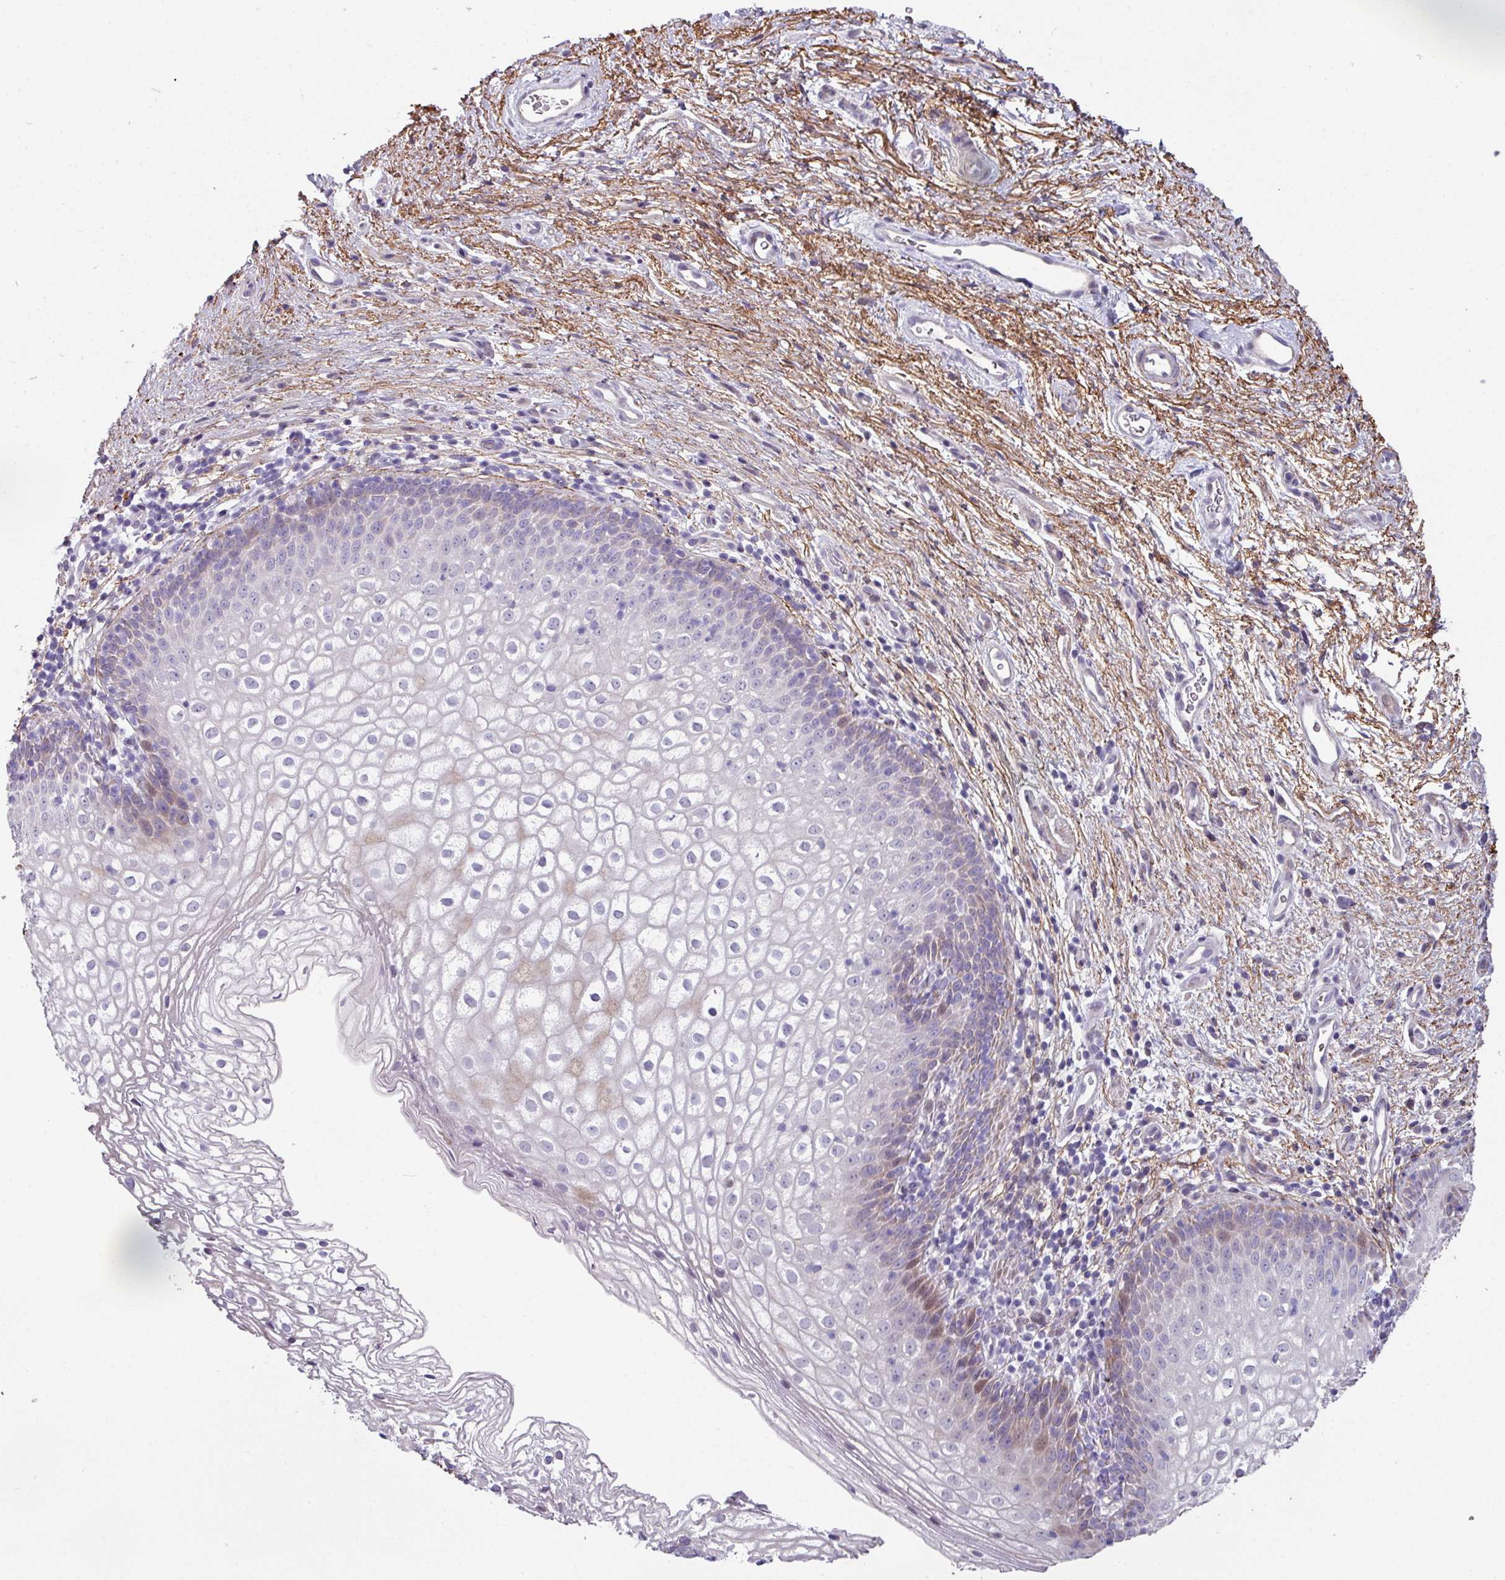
{"staining": {"intensity": "moderate", "quantity": "<25%", "location": "cytoplasmic/membranous"}, "tissue": "vagina", "cell_type": "Squamous epithelial cells", "image_type": "normal", "snomed": [{"axis": "morphology", "description": "Normal tissue, NOS"}, {"axis": "topography", "description": "Vagina"}], "caption": "A histopathology image showing moderate cytoplasmic/membranous staining in about <25% of squamous epithelial cells in benign vagina, as visualized by brown immunohistochemical staining.", "gene": "C2orf16", "patient": {"sex": "female", "age": 47}}